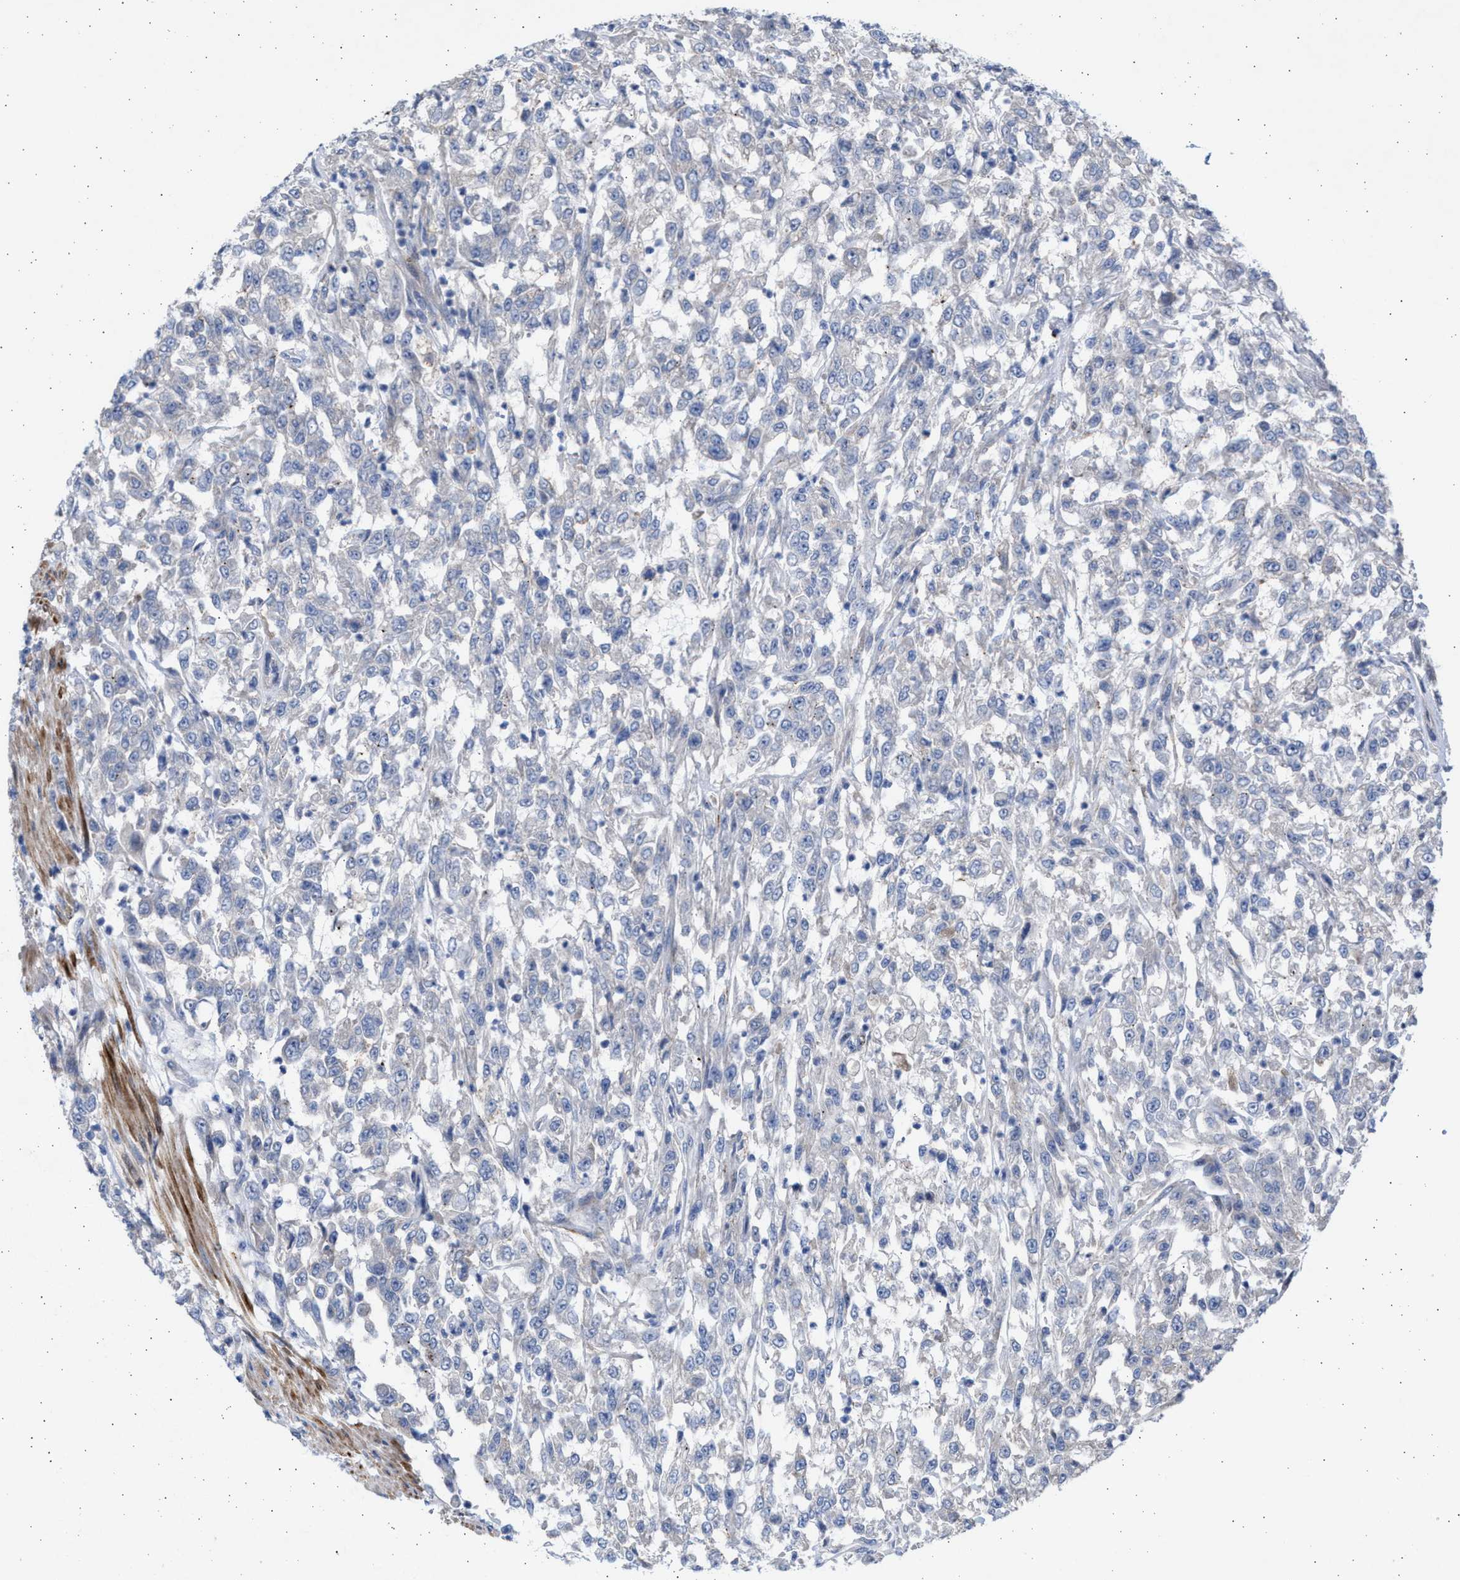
{"staining": {"intensity": "negative", "quantity": "none", "location": "none"}, "tissue": "urothelial cancer", "cell_type": "Tumor cells", "image_type": "cancer", "snomed": [{"axis": "morphology", "description": "Urothelial carcinoma, High grade"}, {"axis": "topography", "description": "Urinary bladder"}], "caption": "Protein analysis of urothelial cancer exhibits no significant staining in tumor cells.", "gene": "NBR1", "patient": {"sex": "male", "age": 46}}